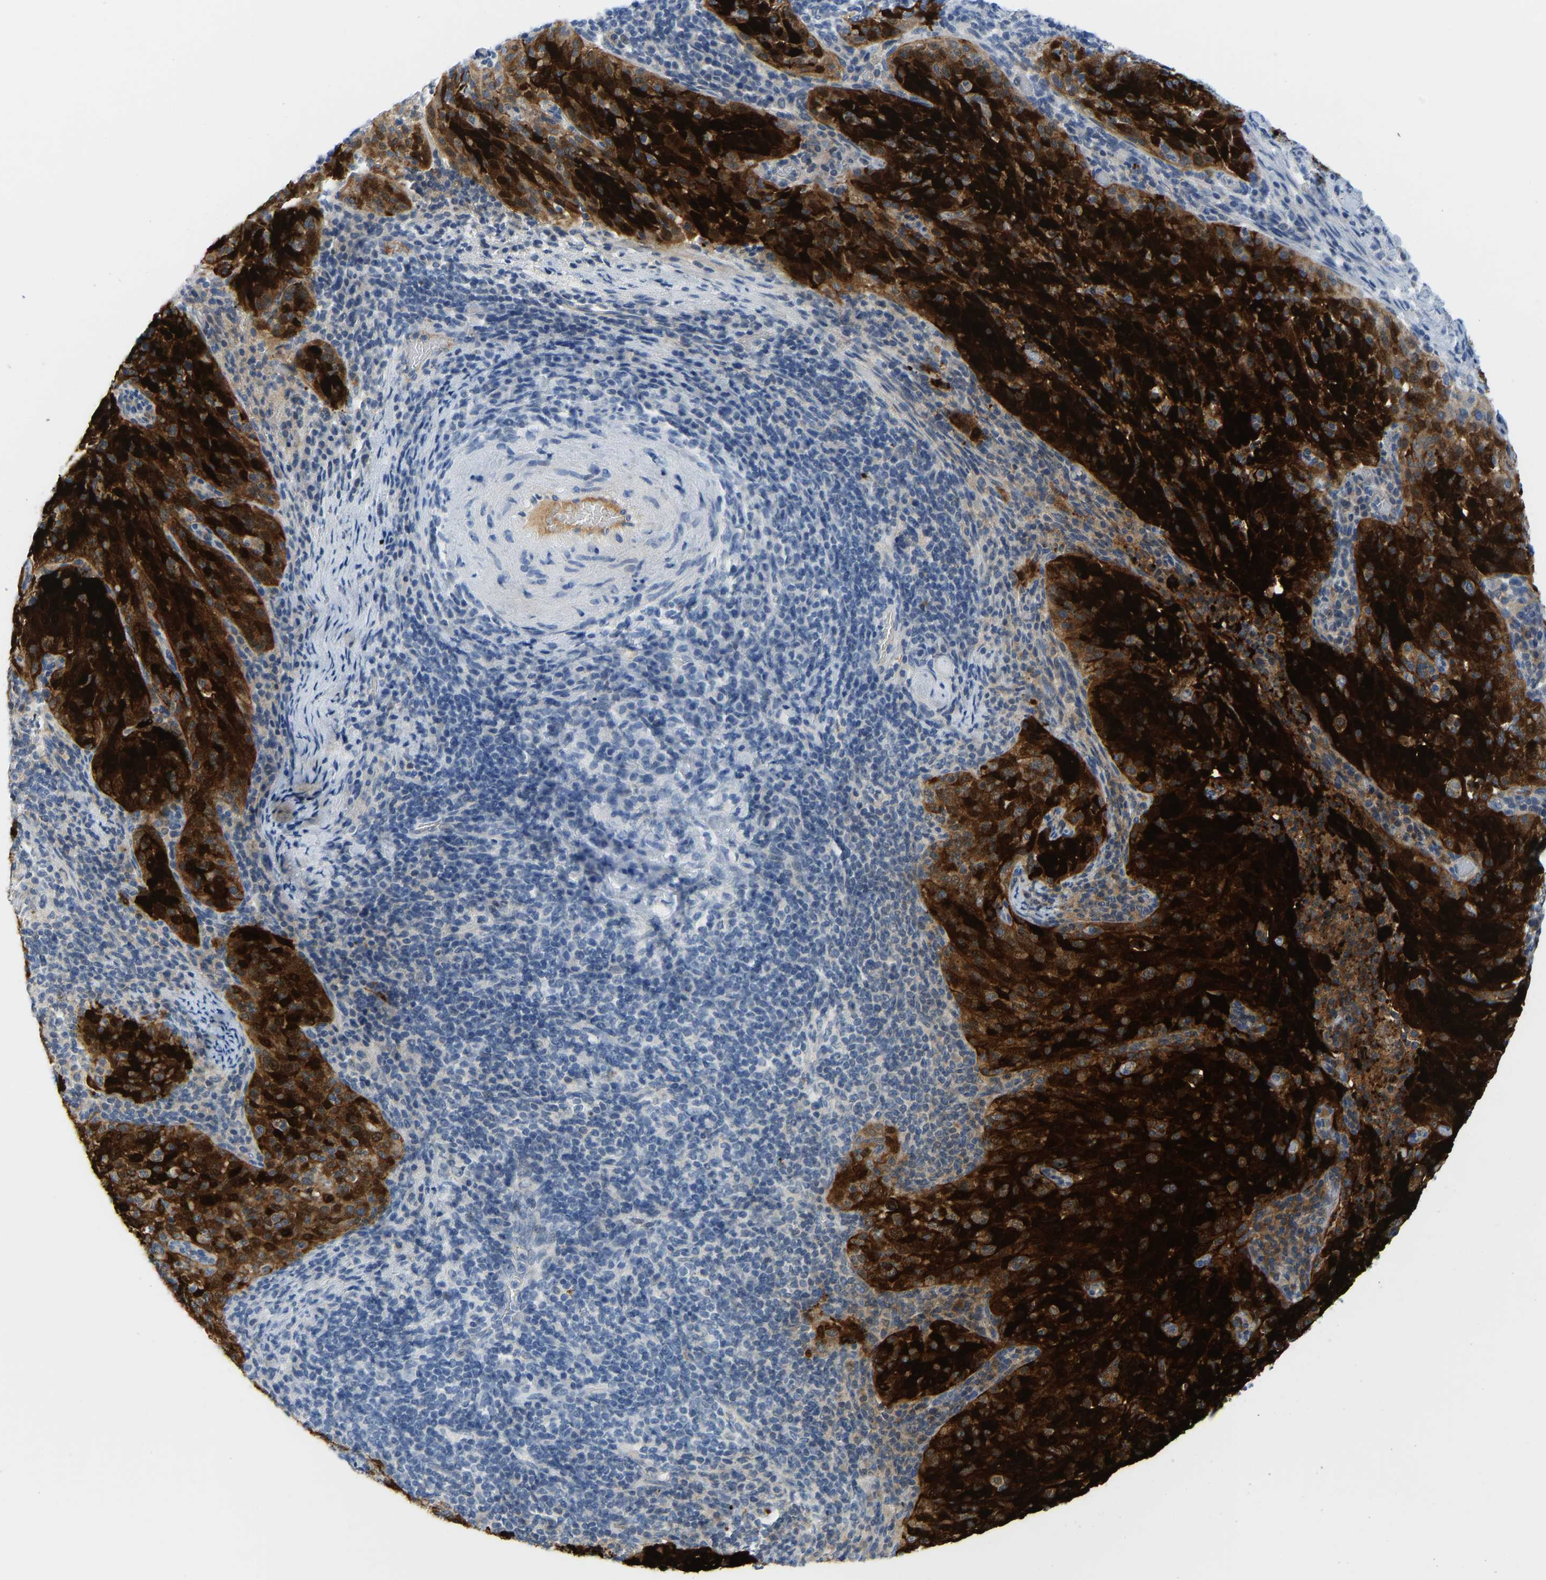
{"staining": {"intensity": "strong", "quantity": ">75%", "location": "cytoplasmic/membranous"}, "tissue": "cervical cancer", "cell_type": "Tumor cells", "image_type": "cancer", "snomed": [{"axis": "morphology", "description": "Squamous cell carcinoma, NOS"}, {"axis": "topography", "description": "Cervix"}], "caption": "Cervical cancer (squamous cell carcinoma) stained for a protein (brown) reveals strong cytoplasmic/membranous positive staining in approximately >75% of tumor cells.", "gene": "SERPINB3", "patient": {"sex": "female", "age": 51}}